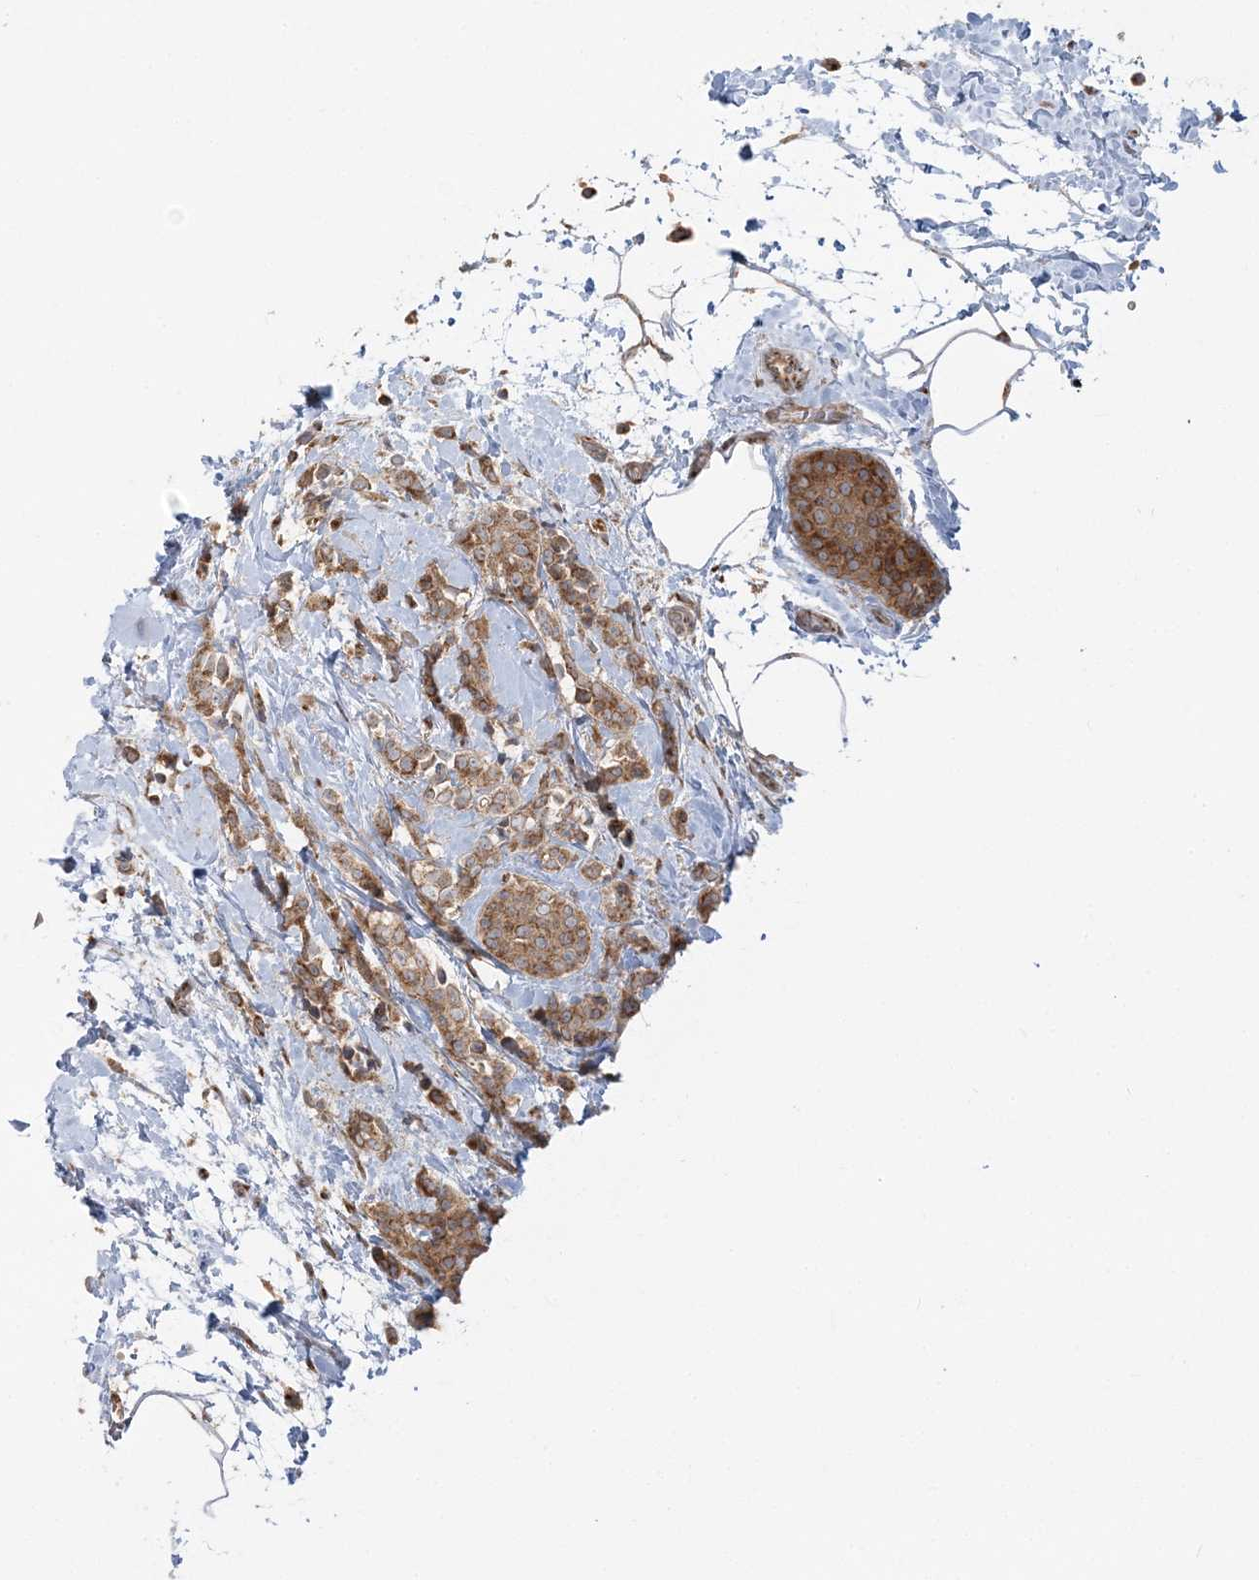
{"staining": {"intensity": "moderate", "quantity": ">75%", "location": "cytoplasmic/membranous"}, "tissue": "breast cancer", "cell_type": "Tumor cells", "image_type": "cancer", "snomed": [{"axis": "morphology", "description": "Lobular carcinoma, in situ"}, {"axis": "morphology", "description": "Lobular carcinoma"}, {"axis": "topography", "description": "Breast"}], "caption": "Breast cancer (lobular carcinoma in situ) stained for a protein exhibits moderate cytoplasmic/membranous positivity in tumor cells.", "gene": "ABCC3", "patient": {"sex": "female", "age": 41}}